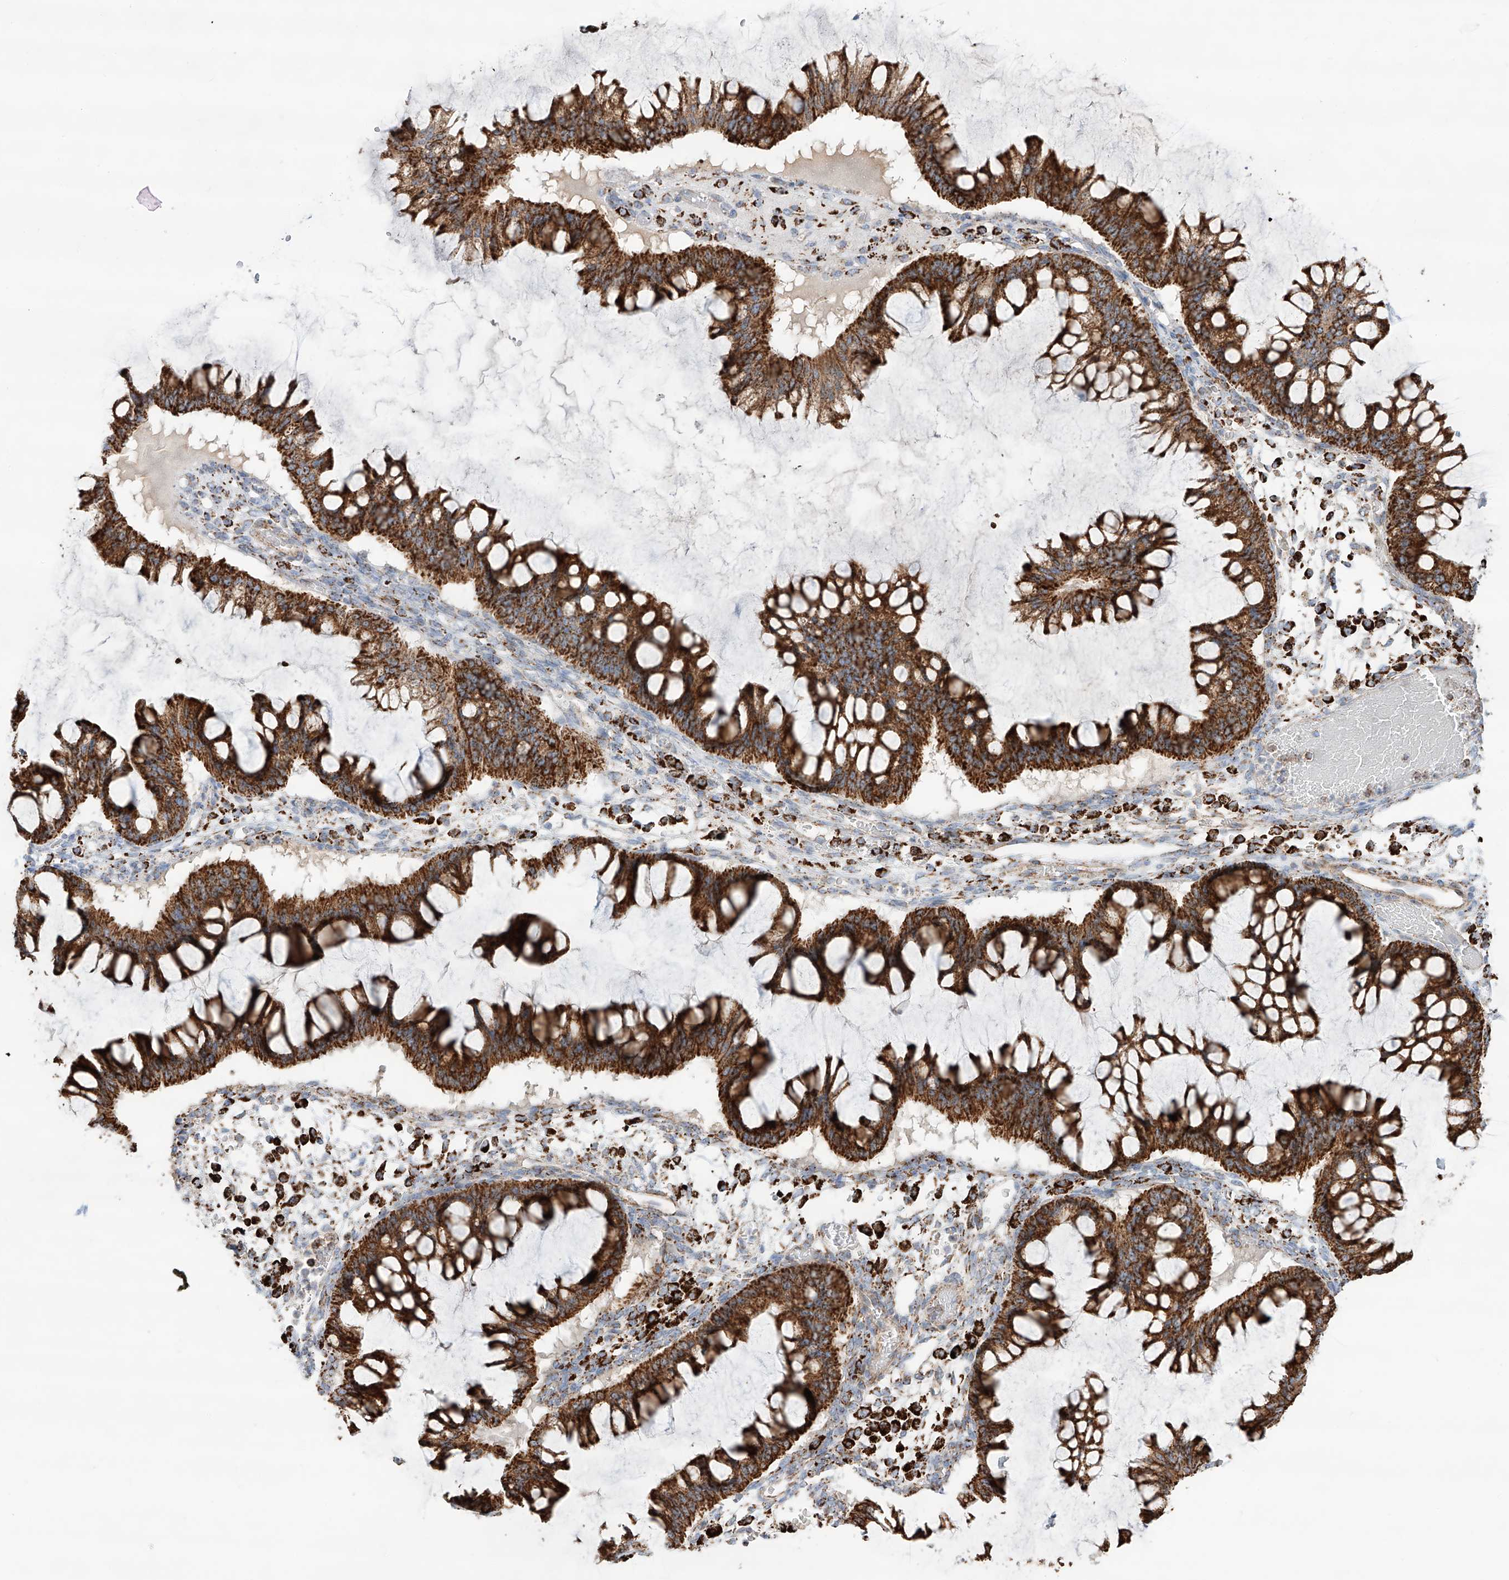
{"staining": {"intensity": "strong", "quantity": ">75%", "location": "cytoplasmic/membranous"}, "tissue": "ovarian cancer", "cell_type": "Tumor cells", "image_type": "cancer", "snomed": [{"axis": "morphology", "description": "Cystadenocarcinoma, mucinous, NOS"}, {"axis": "topography", "description": "Ovary"}], "caption": "The immunohistochemical stain shows strong cytoplasmic/membranous expression in tumor cells of ovarian mucinous cystadenocarcinoma tissue.", "gene": "TTC27", "patient": {"sex": "female", "age": 73}}